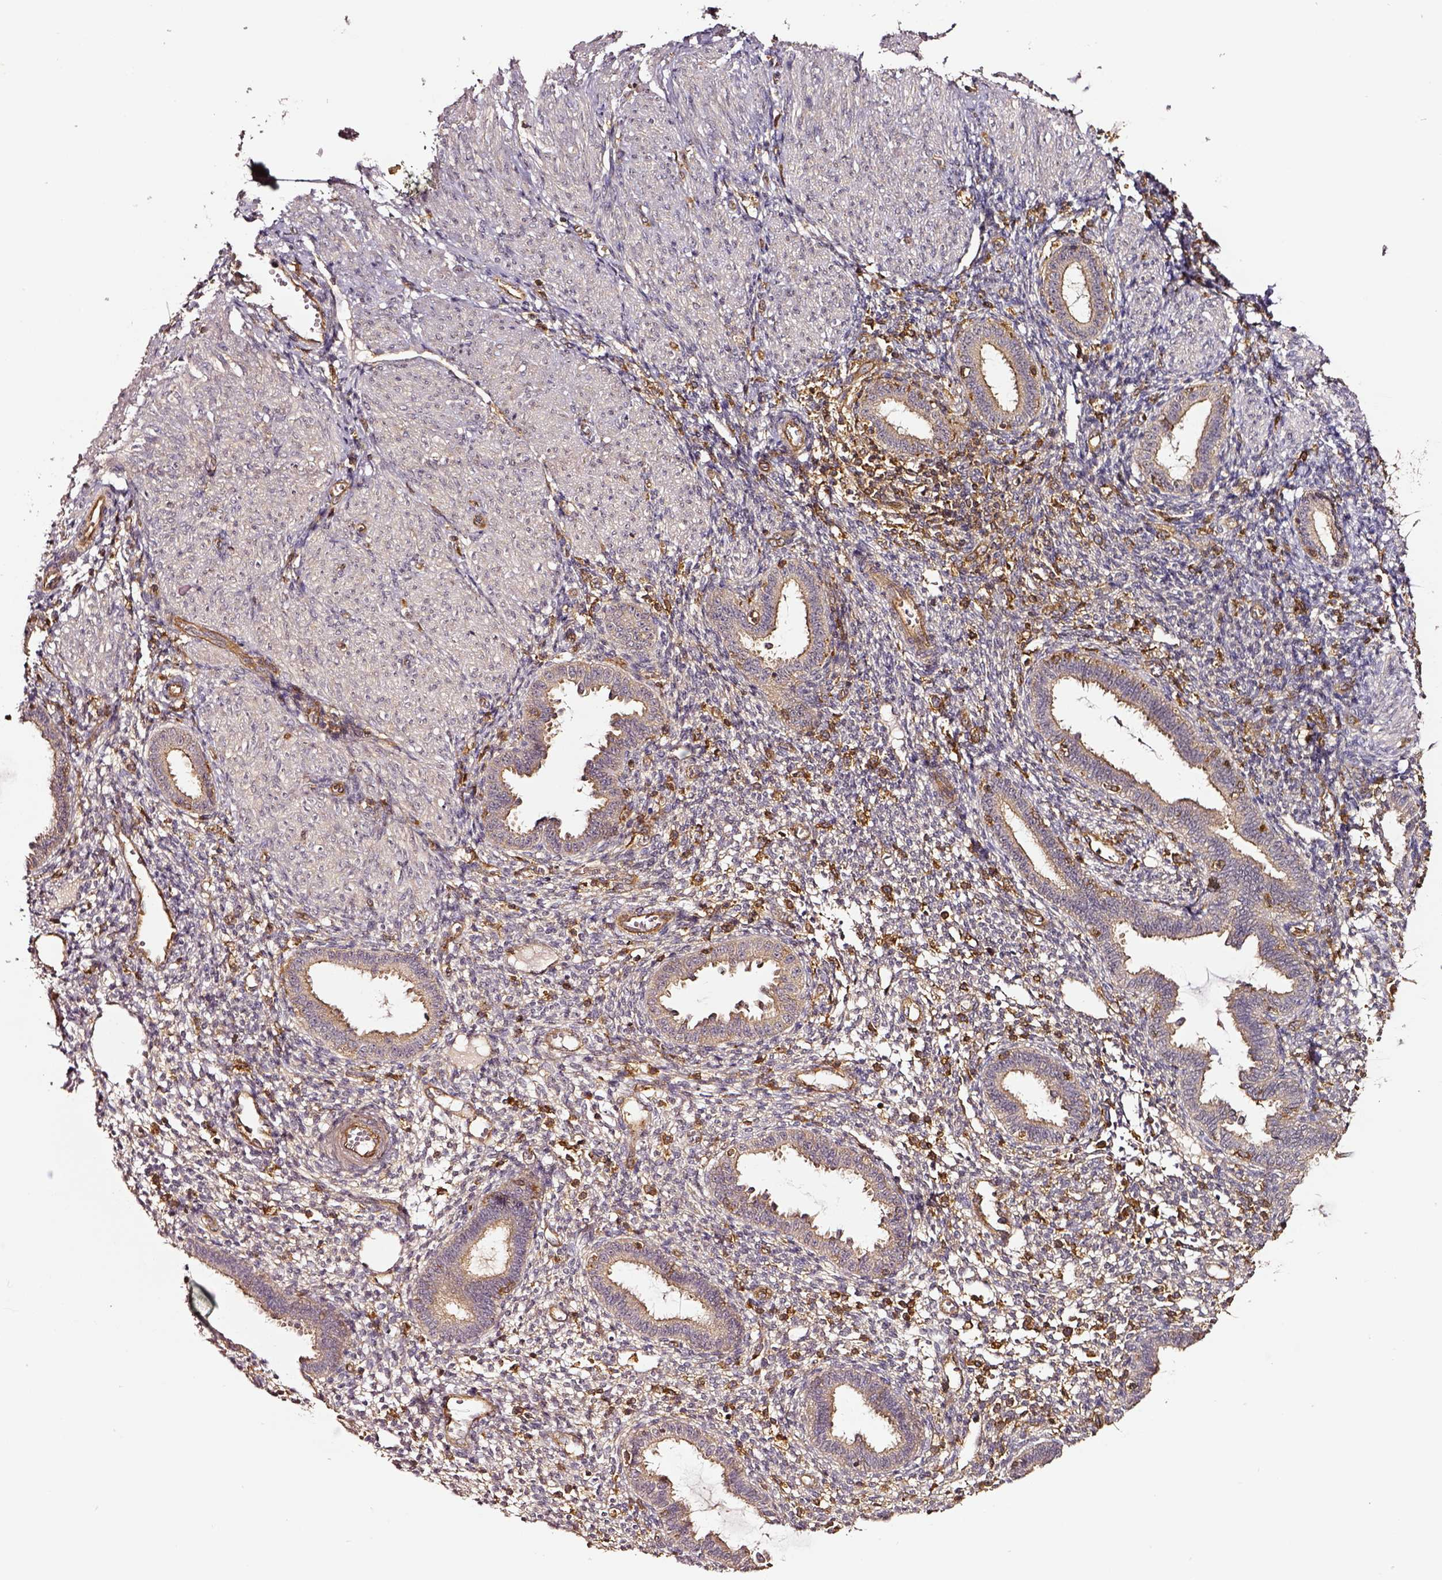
{"staining": {"intensity": "weak", "quantity": ">75%", "location": "cytoplasmic/membranous"}, "tissue": "endometrium", "cell_type": "Cells in endometrial stroma", "image_type": "normal", "snomed": [{"axis": "morphology", "description": "Normal tissue, NOS"}, {"axis": "topography", "description": "Endometrium"}], "caption": "Immunohistochemical staining of normal endometrium displays >75% levels of weak cytoplasmic/membranous protein expression in about >75% of cells in endometrial stroma. The staining is performed using DAB brown chromogen to label protein expression. The nuclei are counter-stained blue using hematoxylin.", "gene": "RASSF5", "patient": {"sex": "female", "age": 36}}